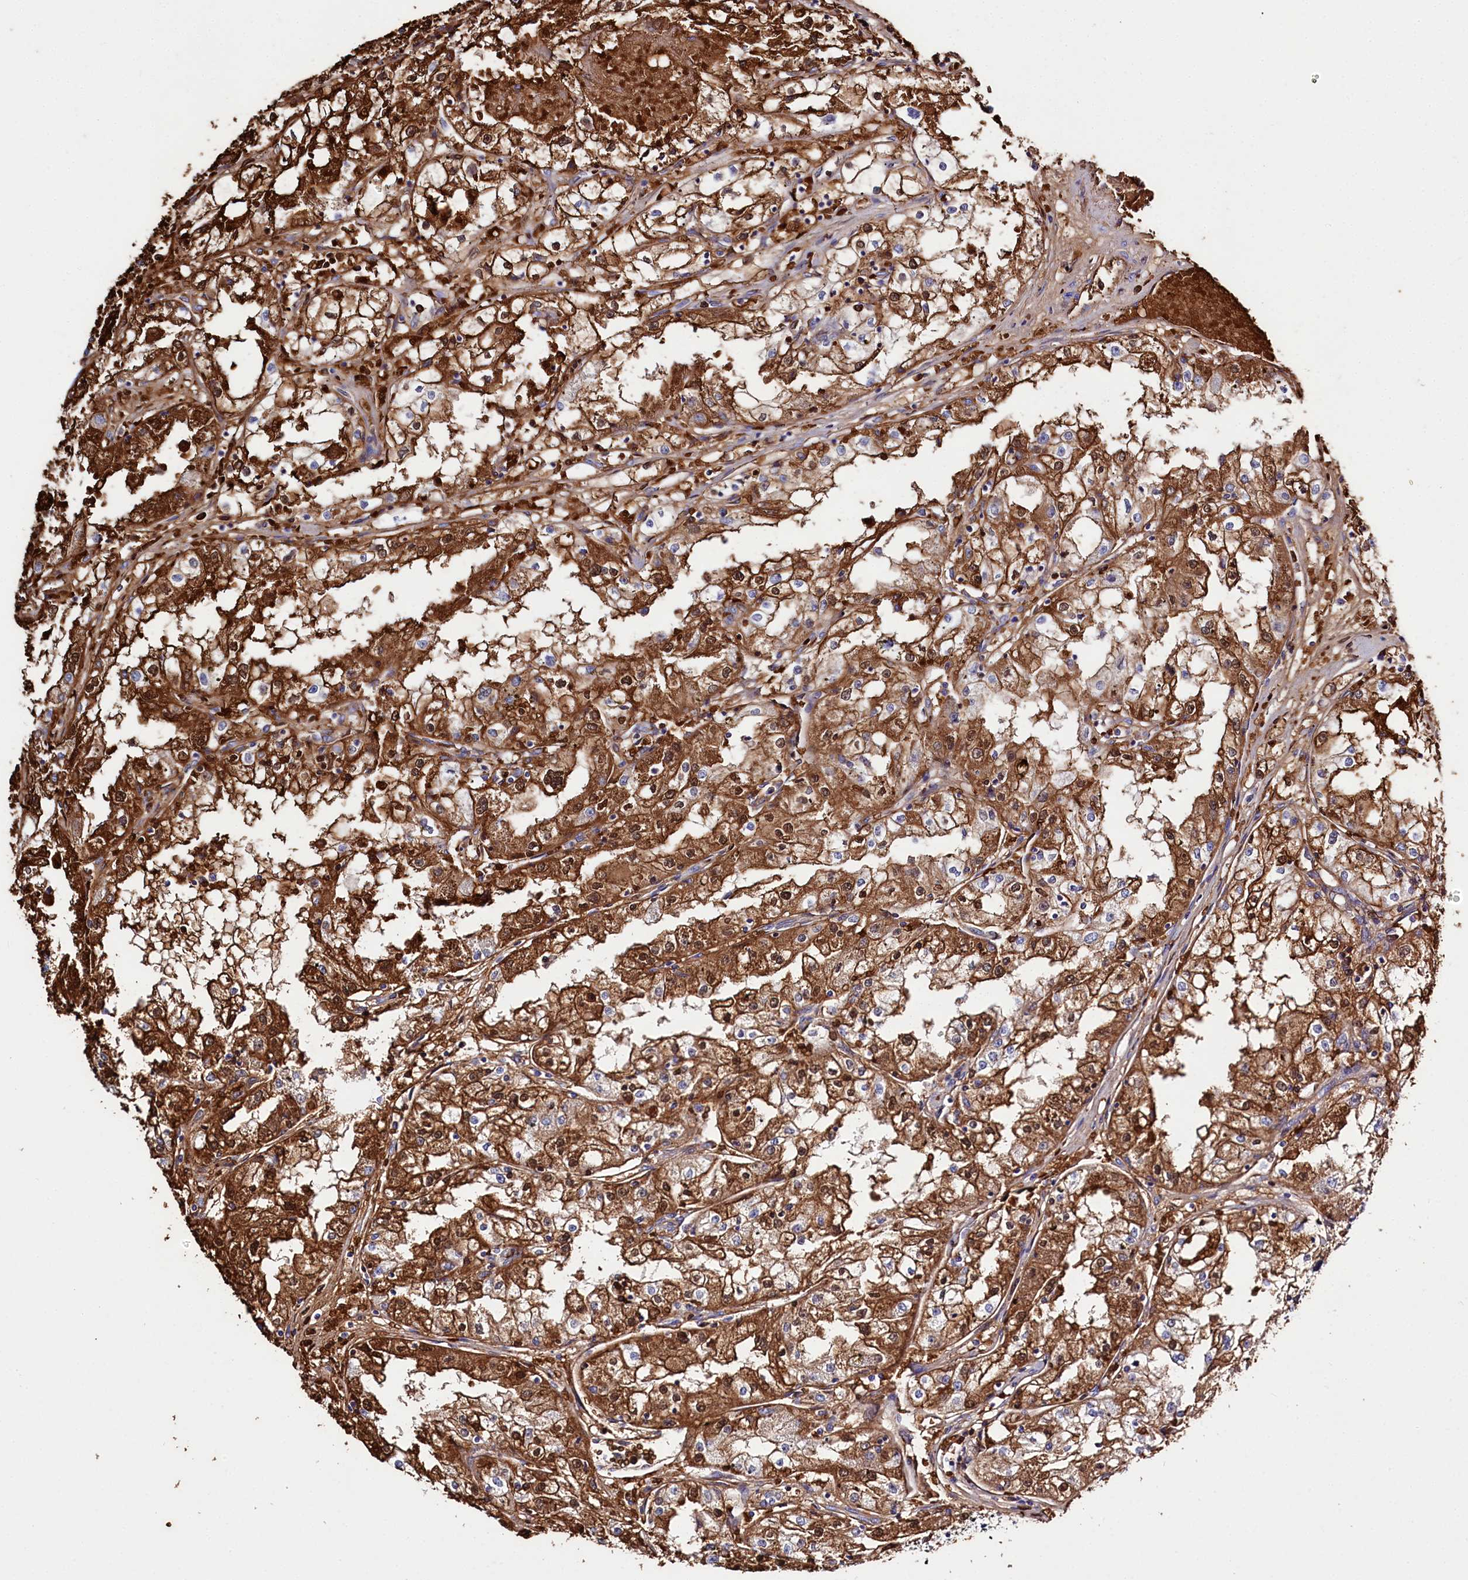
{"staining": {"intensity": "strong", "quantity": ">75%", "location": "cytoplasmic/membranous,nuclear"}, "tissue": "renal cancer", "cell_type": "Tumor cells", "image_type": "cancer", "snomed": [{"axis": "morphology", "description": "Adenocarcinoma, NOS"}, {"axis": "topography", "description": "Kidney"}], "caption": "Strong cytoplasmic/membranous and nuclear staining is seen in approximately >75% of tumor cells in renal cancer (adenocarcinoma).", "gene": "RPUSD3", "patient": {"sex": "male", "age": 56}}